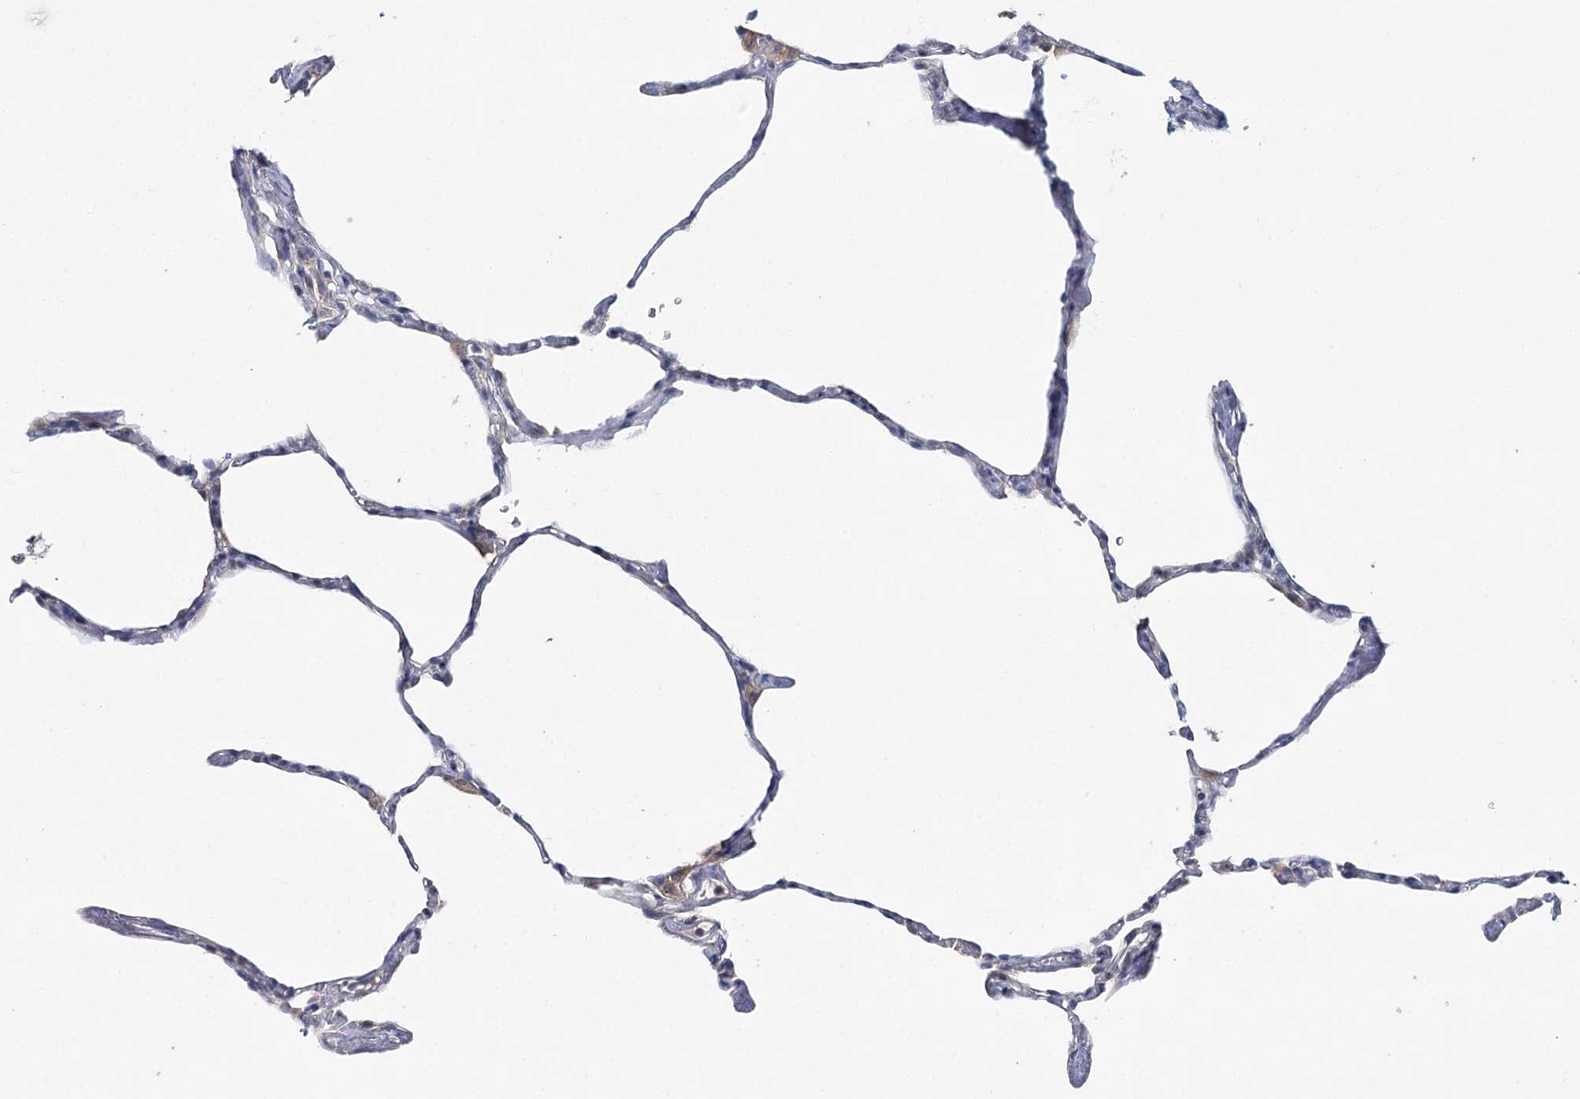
{"staining": {"intensity": "negative", "quantity": "none", "location": "none"}, "tissue": "lung", "cell_type": "Alveolar cells", "image_type": "normal", "snomed": [{"axis": "morphology", "description": "Normal tissue, NOS"}, {"axis": "topography", "description": "Lung"}], "caption": "Protein analysis of unremarkable lung exhibits no significant positivity in alveolar cells.", "gene": "DAPK1", "patient": {"sex": "male", "age": 65}}